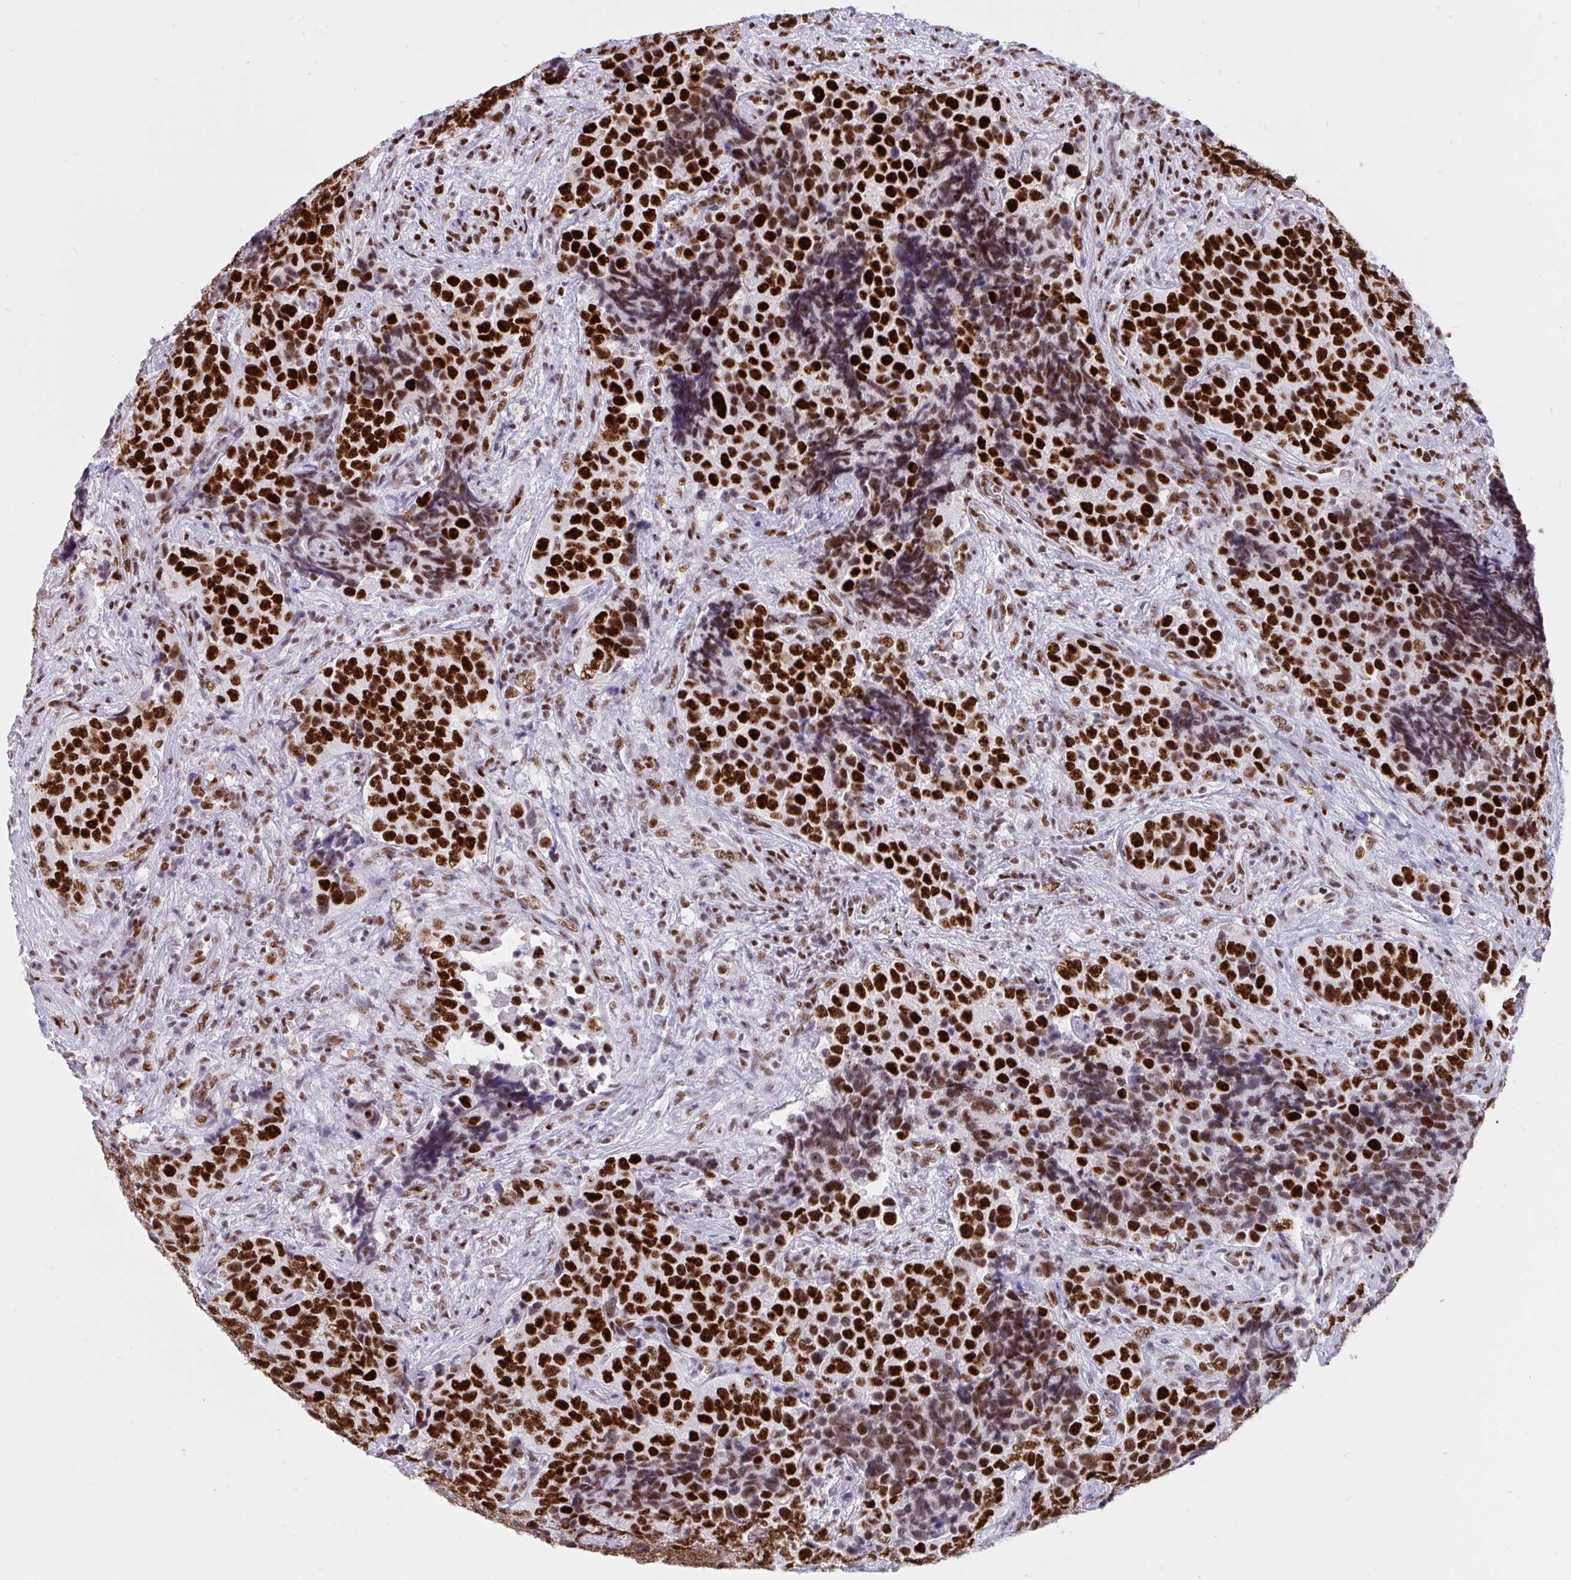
{"staining": {"intensity": "strong", "quantity": ">75%", "location": "nuclear"}, "tissue": "urothelial cancer", "cell_type": "Tumor cells", "image_type": "cancer", "snomed": [{"axis": "morphology", "description": "Urothelial carcinoma, NOS"}, {"axis": "topography", "description": "Urinary bladder"}], "caption": "IHC image of neoplastic tissue: transitional cell carcinoma stained using IHC reveals high levels of strong protein expression localized specifically in the nuclear of tumor cells, appearing as a nuclear brown color.", "gene": "IKZF2", "patient": {"sex": "male", "age": 52}}